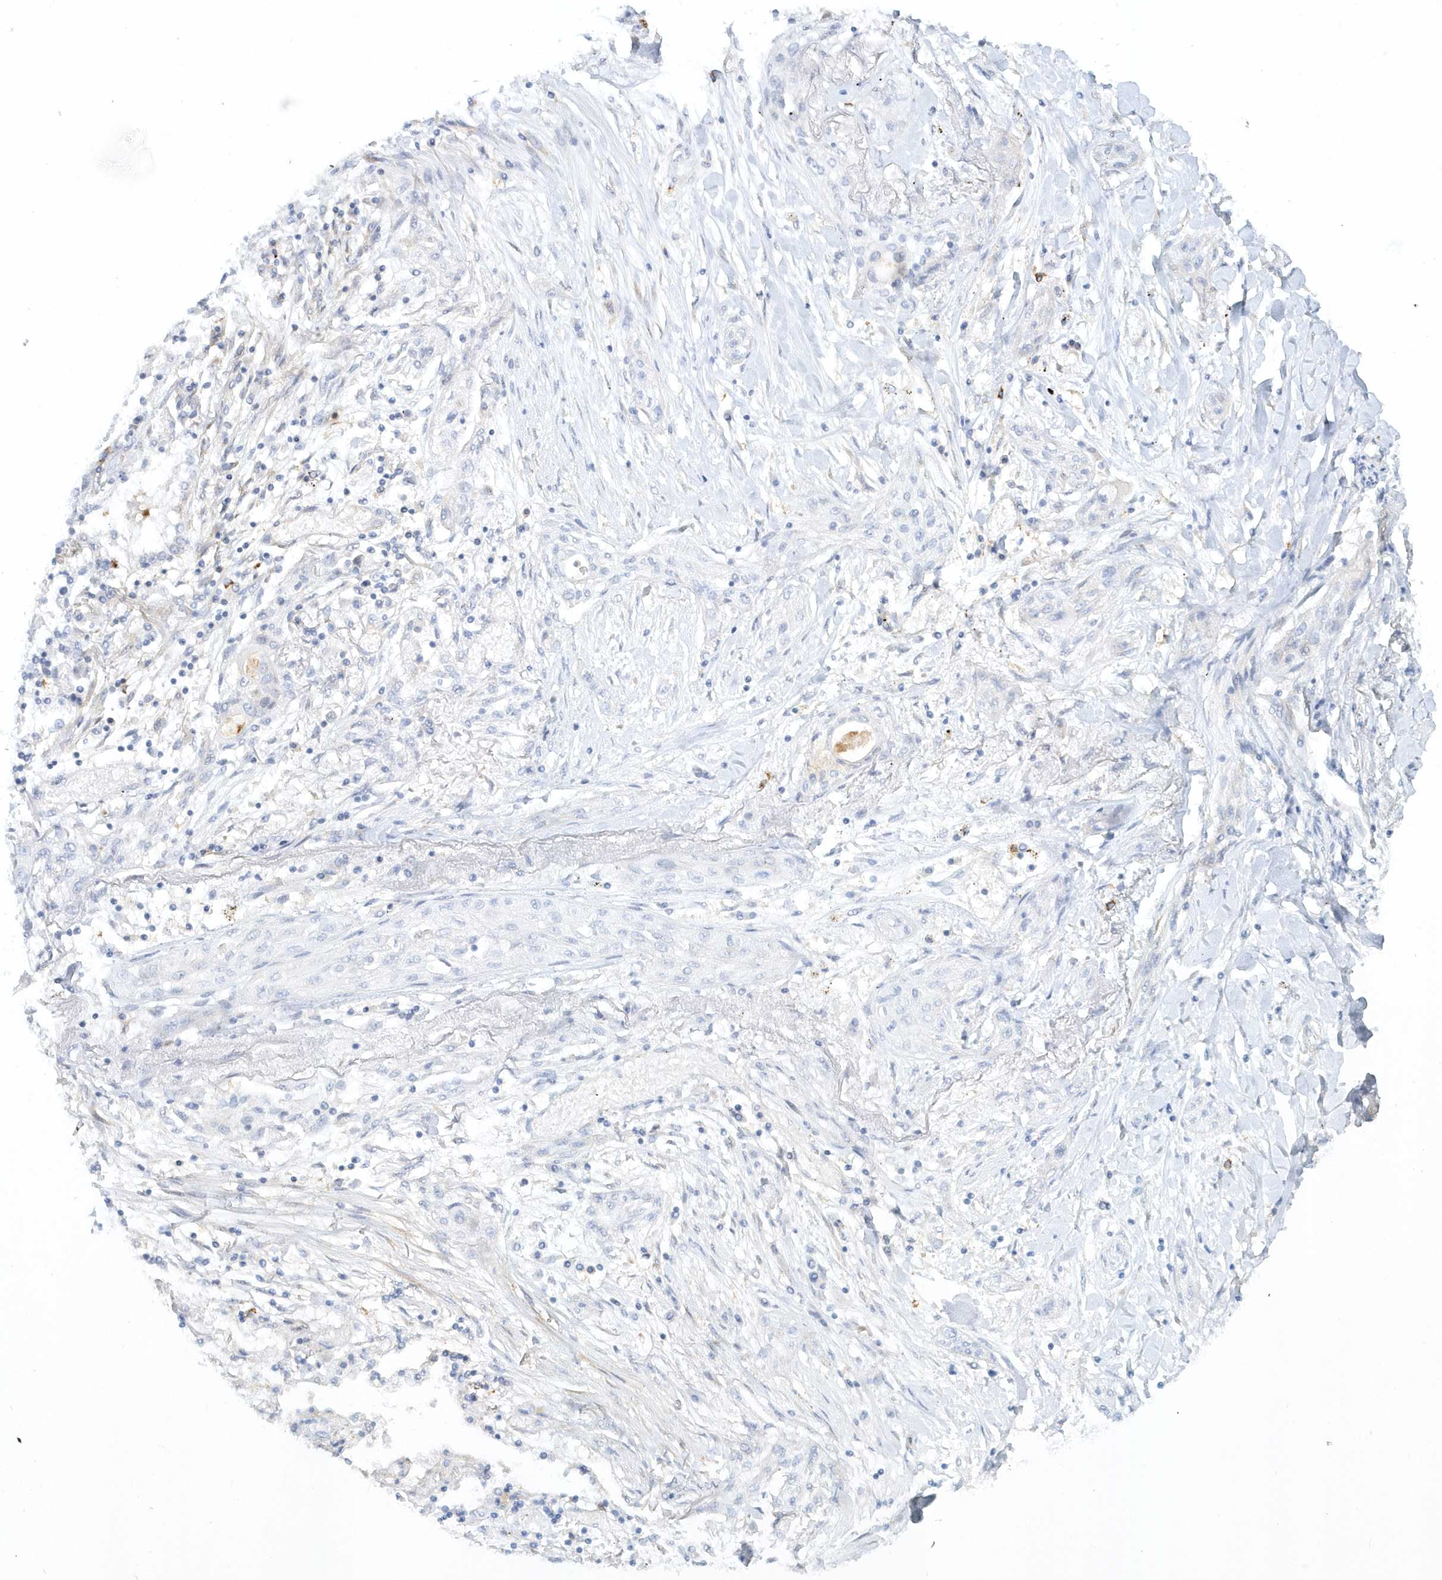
{"staining": {"intensity": "negative", "quantity": "none", "location": "none"}, "tissue": "lung cancer", "cell_type": "Tumor cells", "image_type": "cancer", "snomed": [{"axis": "morphology", "description": "Squamous cell carcinoma, NOS"}, {"axis": "topography", "description": "Lung"}], "caption": "Immunohistochemistry image of human squamous cell carcinoma (lung) stained for a protein (brown), which shows no expression in tumor cells. The staining is performed using DAB brown chromogen with nuclei counter-stained in using hematoxylin.", "gene": "DNAH1", "patient": {"sex": "female", "age": 47}}